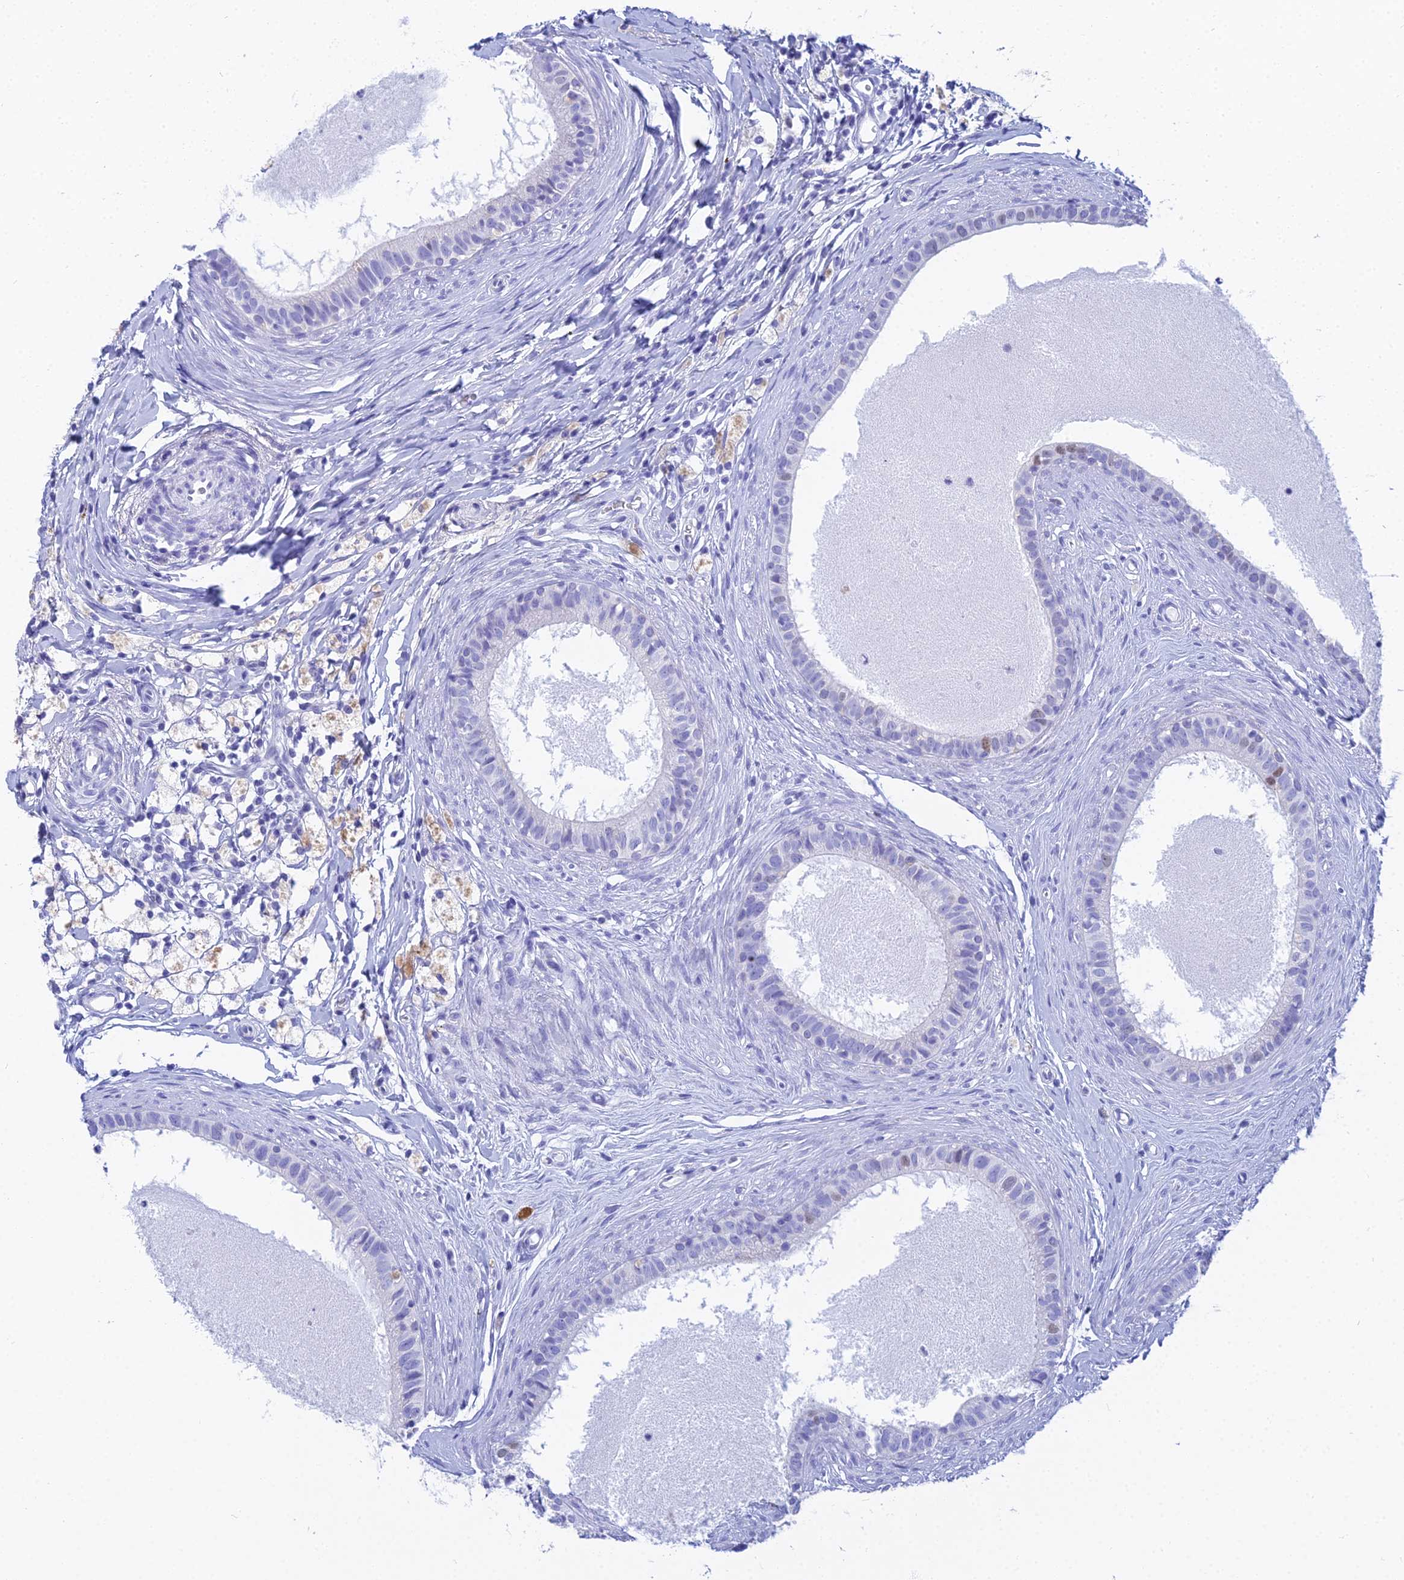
{"staining": {"intensity": "negative", "quantity": "none", "location": "none"}, "tissue": "epididymis", "cell_type": "Glandular cells", "image_type": "normal", "snomed": [{"axis": "morphology", "description": "Normal tissue, NOS"}, {"axis": "topography", "description": "Epididymis"}], "caption": "The immunohistochemistry histopathology image has no significant expression in glandular cells of epididymis.", "gene": "MCM2", "patient": {"sex": "male", "age": 80}}